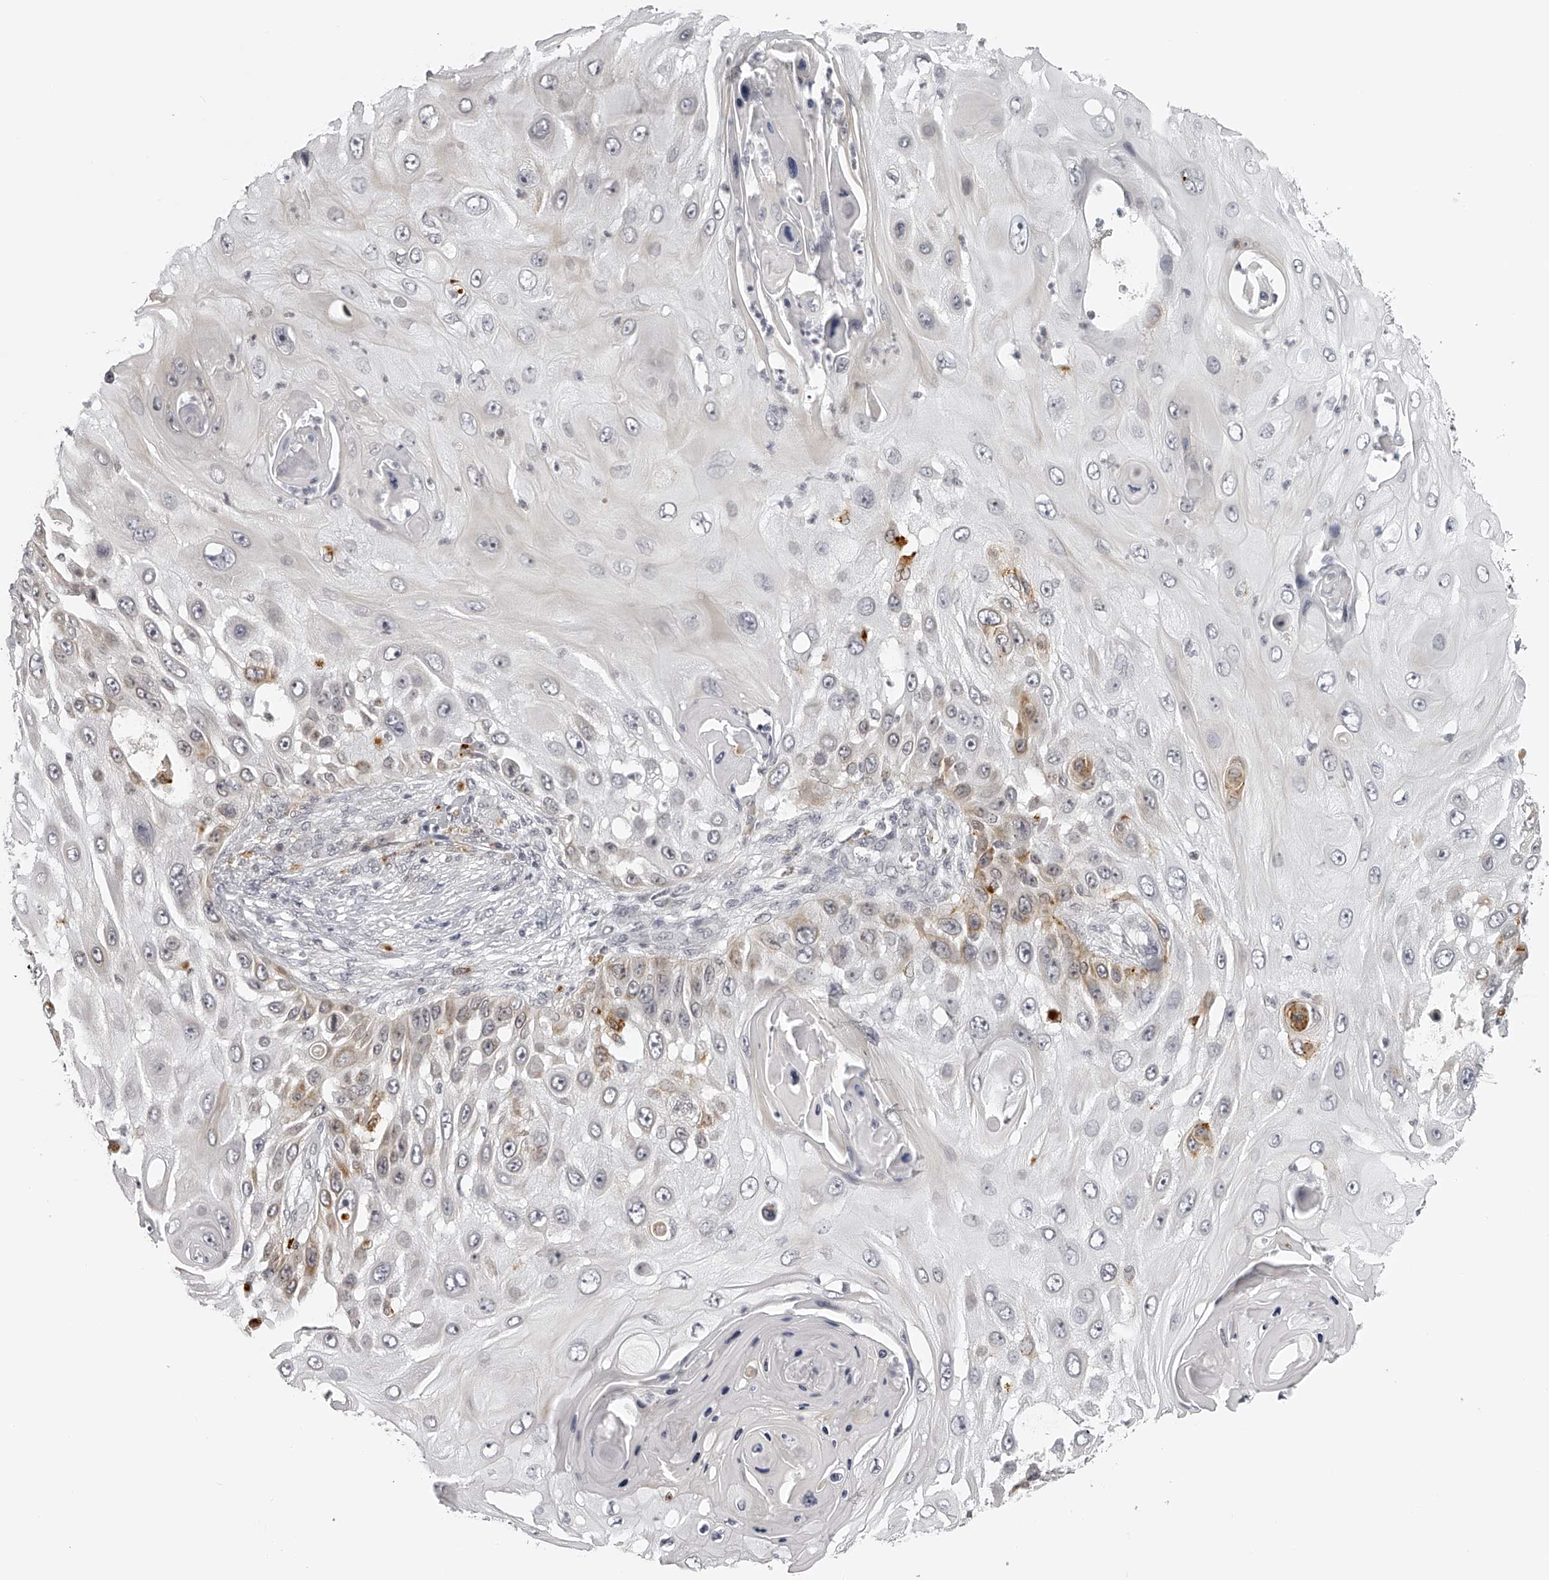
{"staining": {"intensity": "weak", "quantity": "<25%", "location": "cytoplasmic/membranous"}, "tissue": "skin cancer", "cell_type": "Tumor cells", "image_type": "cancer", "snomed": [{"axis": "morphology", "description": "Squamous cell carcinoma, NOS"}, {"axis": "topography", "description": "Skin"}], "caption": "The image displays no significant staining in tumor cells of skin cancer.", "gene": "RNF220", "patient": {"sex": "female", "age": 44}}